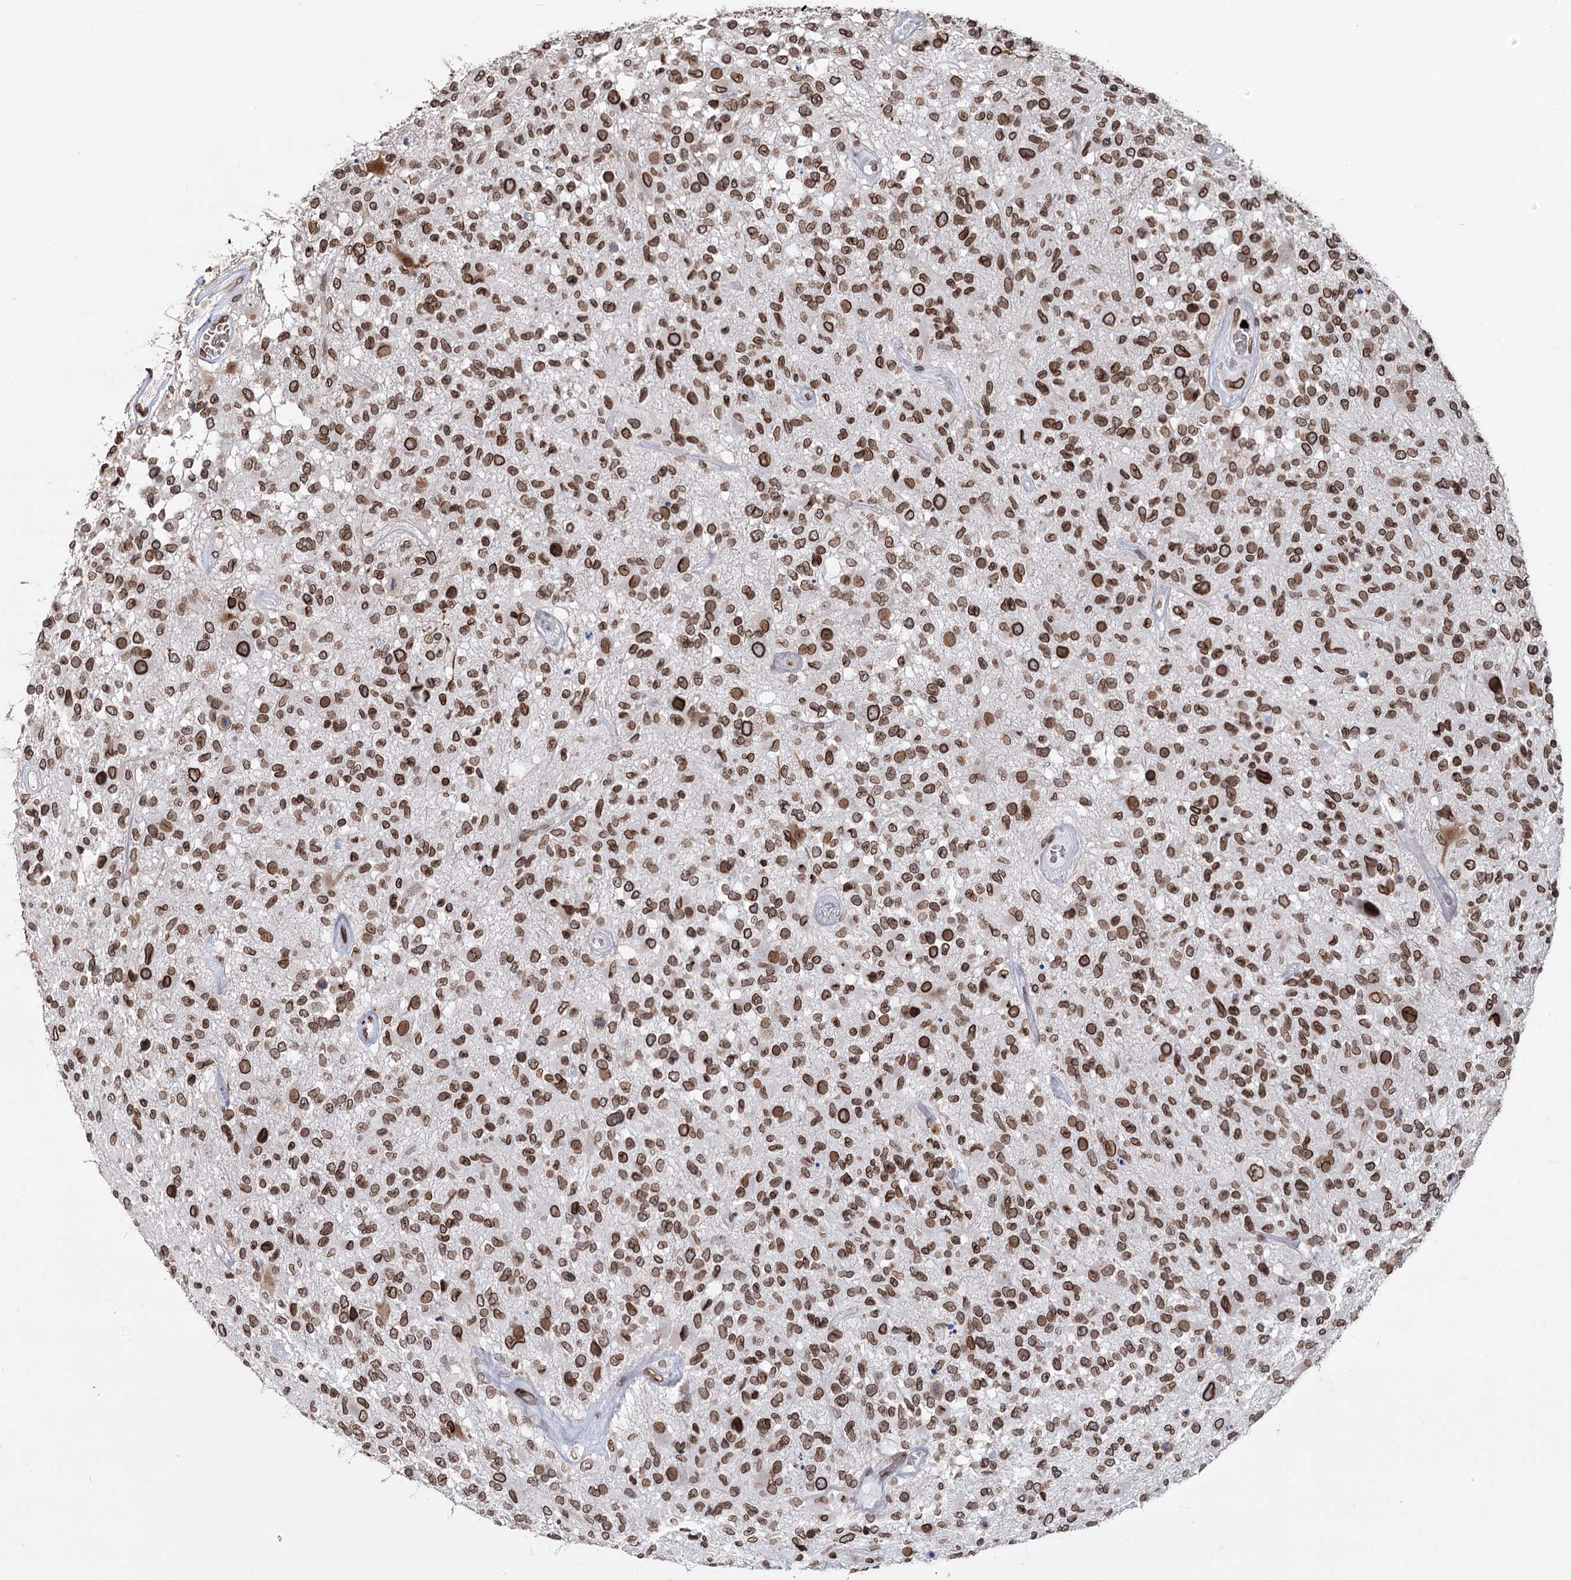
{"staining": {"intensity": "strong", "quantity": ">75%", "location": "cytoplasmic/membranous,nuclear"}, "tissue": "glioma", "cell_type": "Tumor cells", "image_type": "cancer", "snomed": [{"axis": "morphology", "description": "Glioma, malignant, High grade"}, {"axis": "morphology", "description": "Glioblastoma, NOS"}, {"axis": "topography", "description": "Brain"}], "caption": "Approximately >75% of tumor cells in human glioma reveal strong cytoplasmic/membranous and nuclear protein staining as visualized by brown immunohistochemical staining.", "gene": "KIAA0930", "patient": {"sex": "male", "age": 60}}